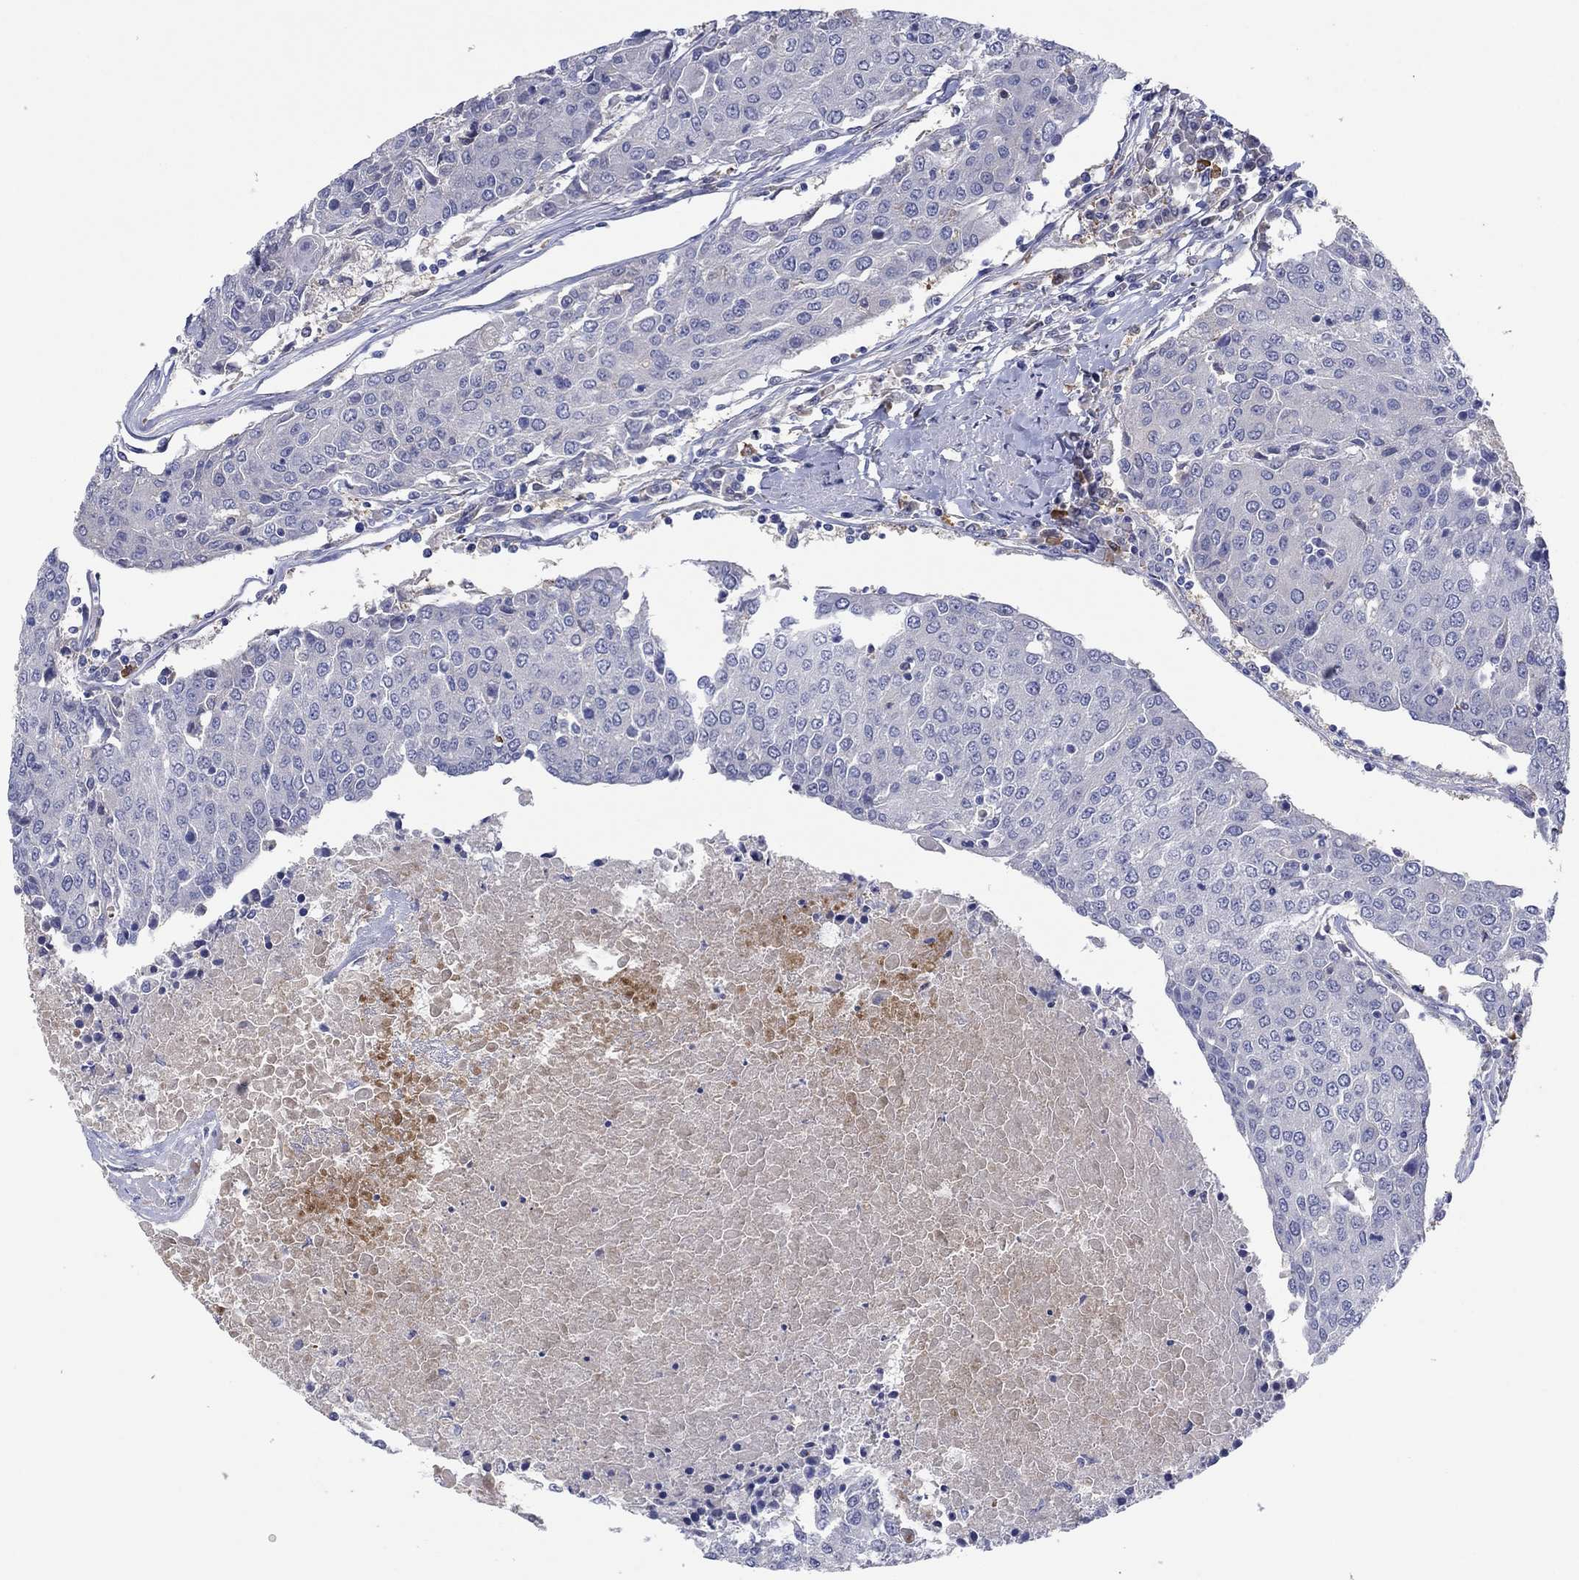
{"staining": {"intensity": "negative", "quantity": "none", "location": "none"}, "tissue": "urothelial cancer", "cell_type": "Tumor cells", "image_type": "cancer", "snomed": [{"axis": "morphology", "description": "Urothelial carcinoma, High grade"}, {"axis": "topography", "description": "Urinary bladder"}], "caption": "Immunohistochemistry of high-grade urothelial carcinoma exhibits no positivity in tumor cells.", "gene": "PLCL2", "patient": {"sex": "female", "age": 85}}